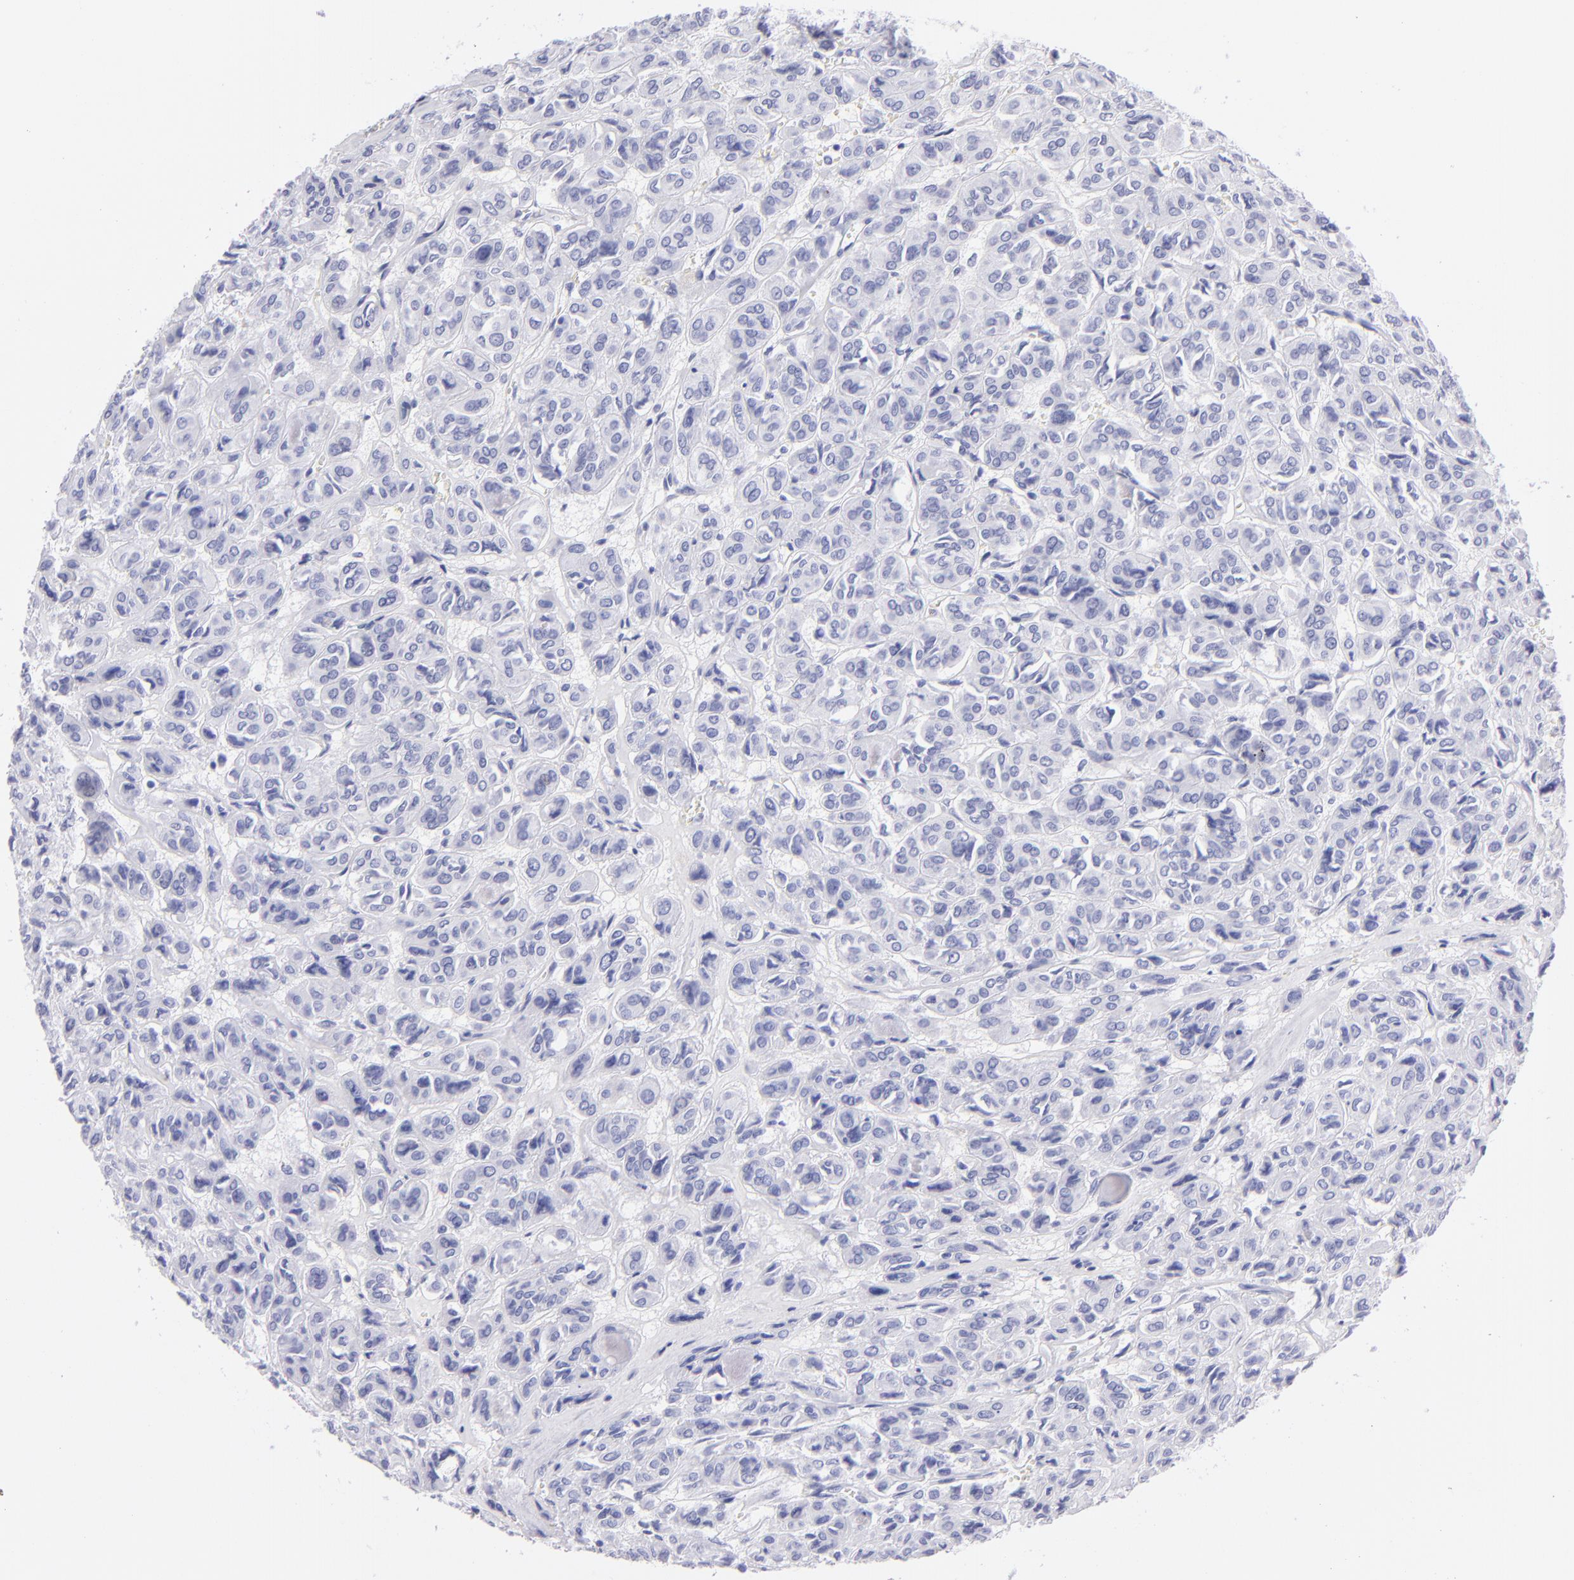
{"staining": {"intensity": "negative", "quantity": "none", "location": "none"}, "tissue": "thyroid cancer", "cell_type": "Tumor cells", "image_type": "cancer", "snomed": [{"axis": "morphology", "description": "Follicular adenoma carcinoma, NOS"}, {"axis": "topography", "description": "Thyroid gland"}], "caption": "Immunohistochemistry micrograph of neoplastic tissue: thyroid follicular adenoma carcinoma stained with DAB (3,3'-diaminobenzidine) displays no significant protein expression in tumor cells.", "gene": "PRPH", "patient": {"sex": "female", "age": 71}}